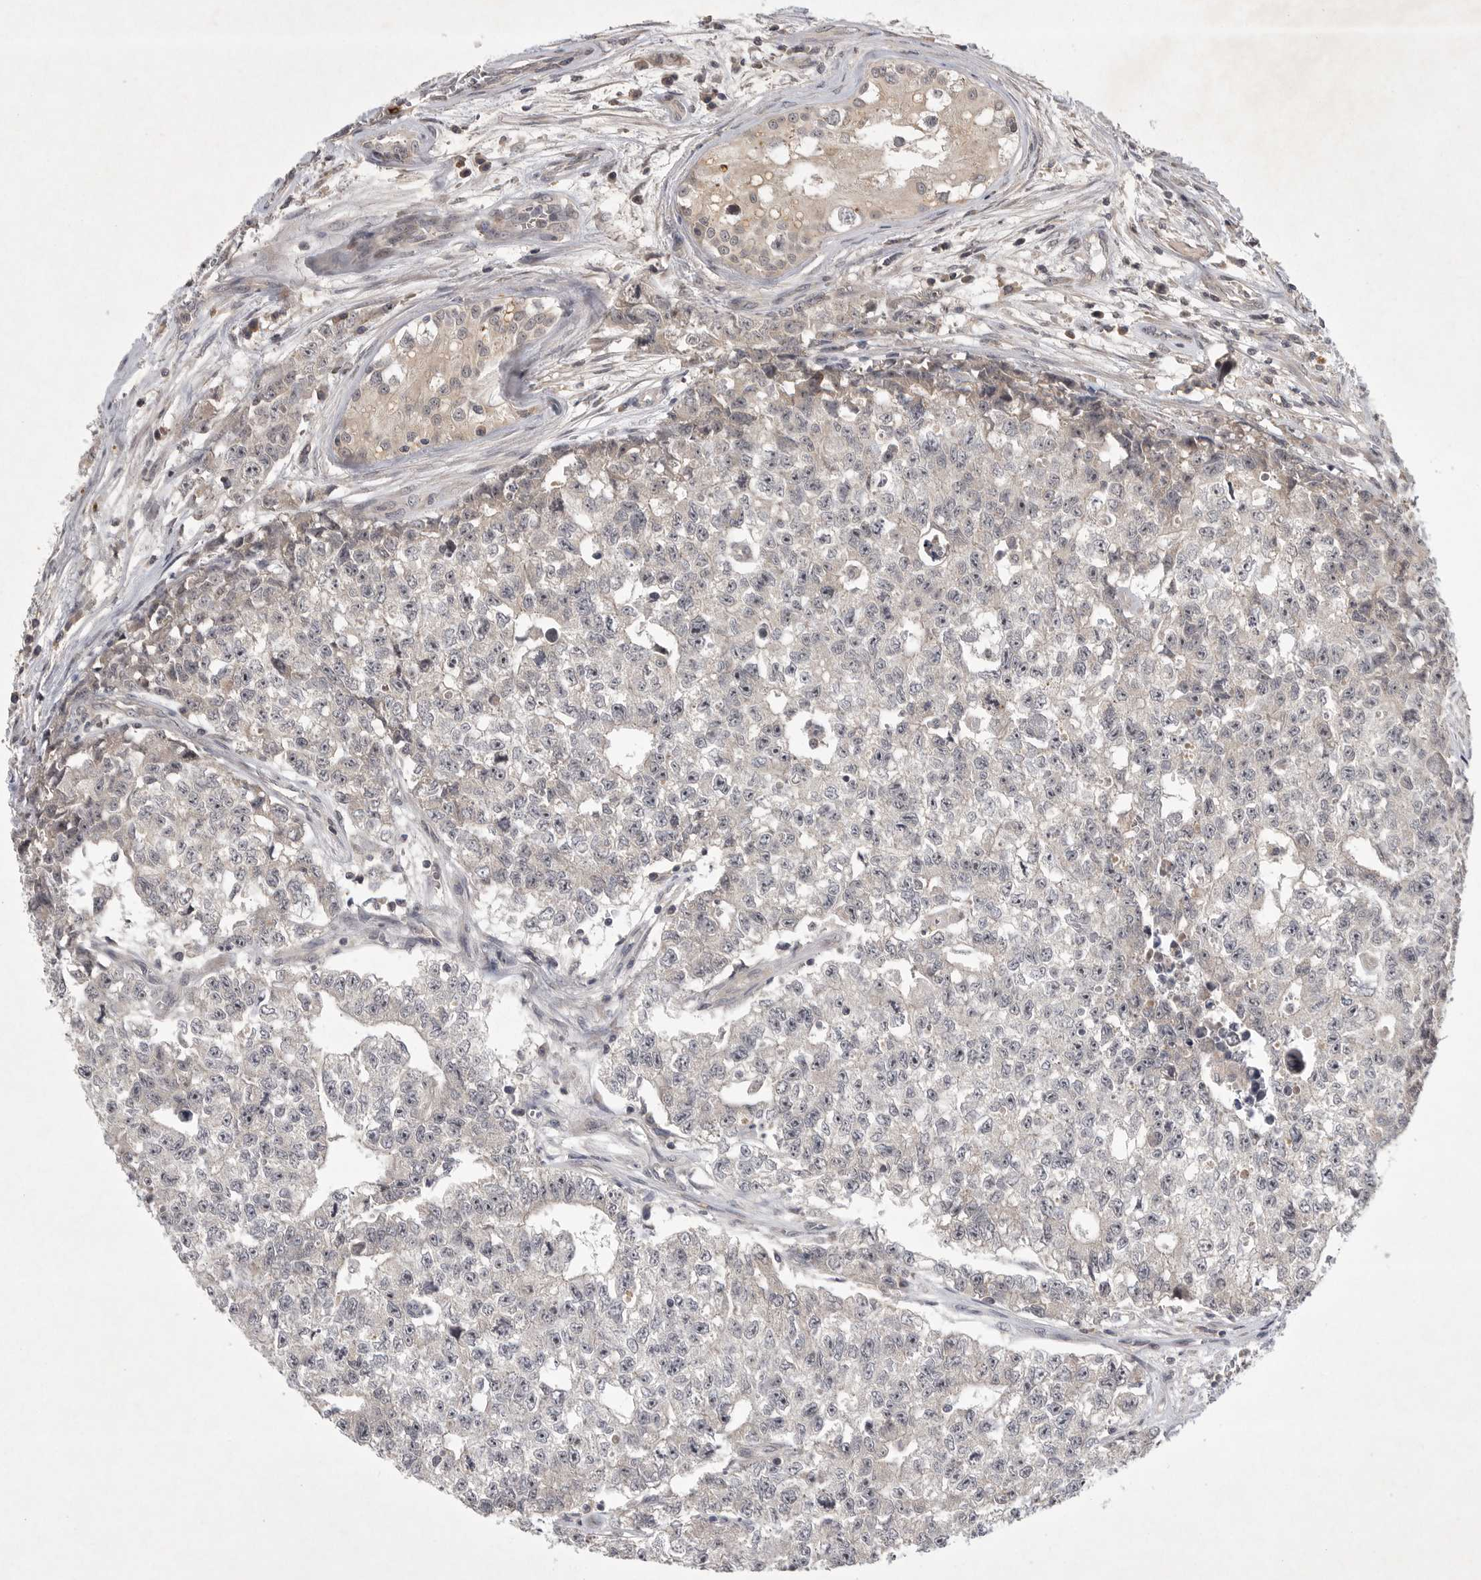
{"staining": {"intensity": "negative", "quantity": "none", "location": "none"}, "tissue": "testis cancer", "cell_type": "Tumor cells", "image_type": "cancer", "snomed": [{"axis": "morphology", "description": "Carcinoma, Embryonal, NOS"}, {"axis": "topography", "description": "Testis"}], "caption": "Immunohistochemistry (IHC) image of embryonal carcinoma (testis) stained for a protein (brown), which shows no positivity in tumor cells.", "gene": "UBE3D", "patient": {"sex": "male", "age": 28}}